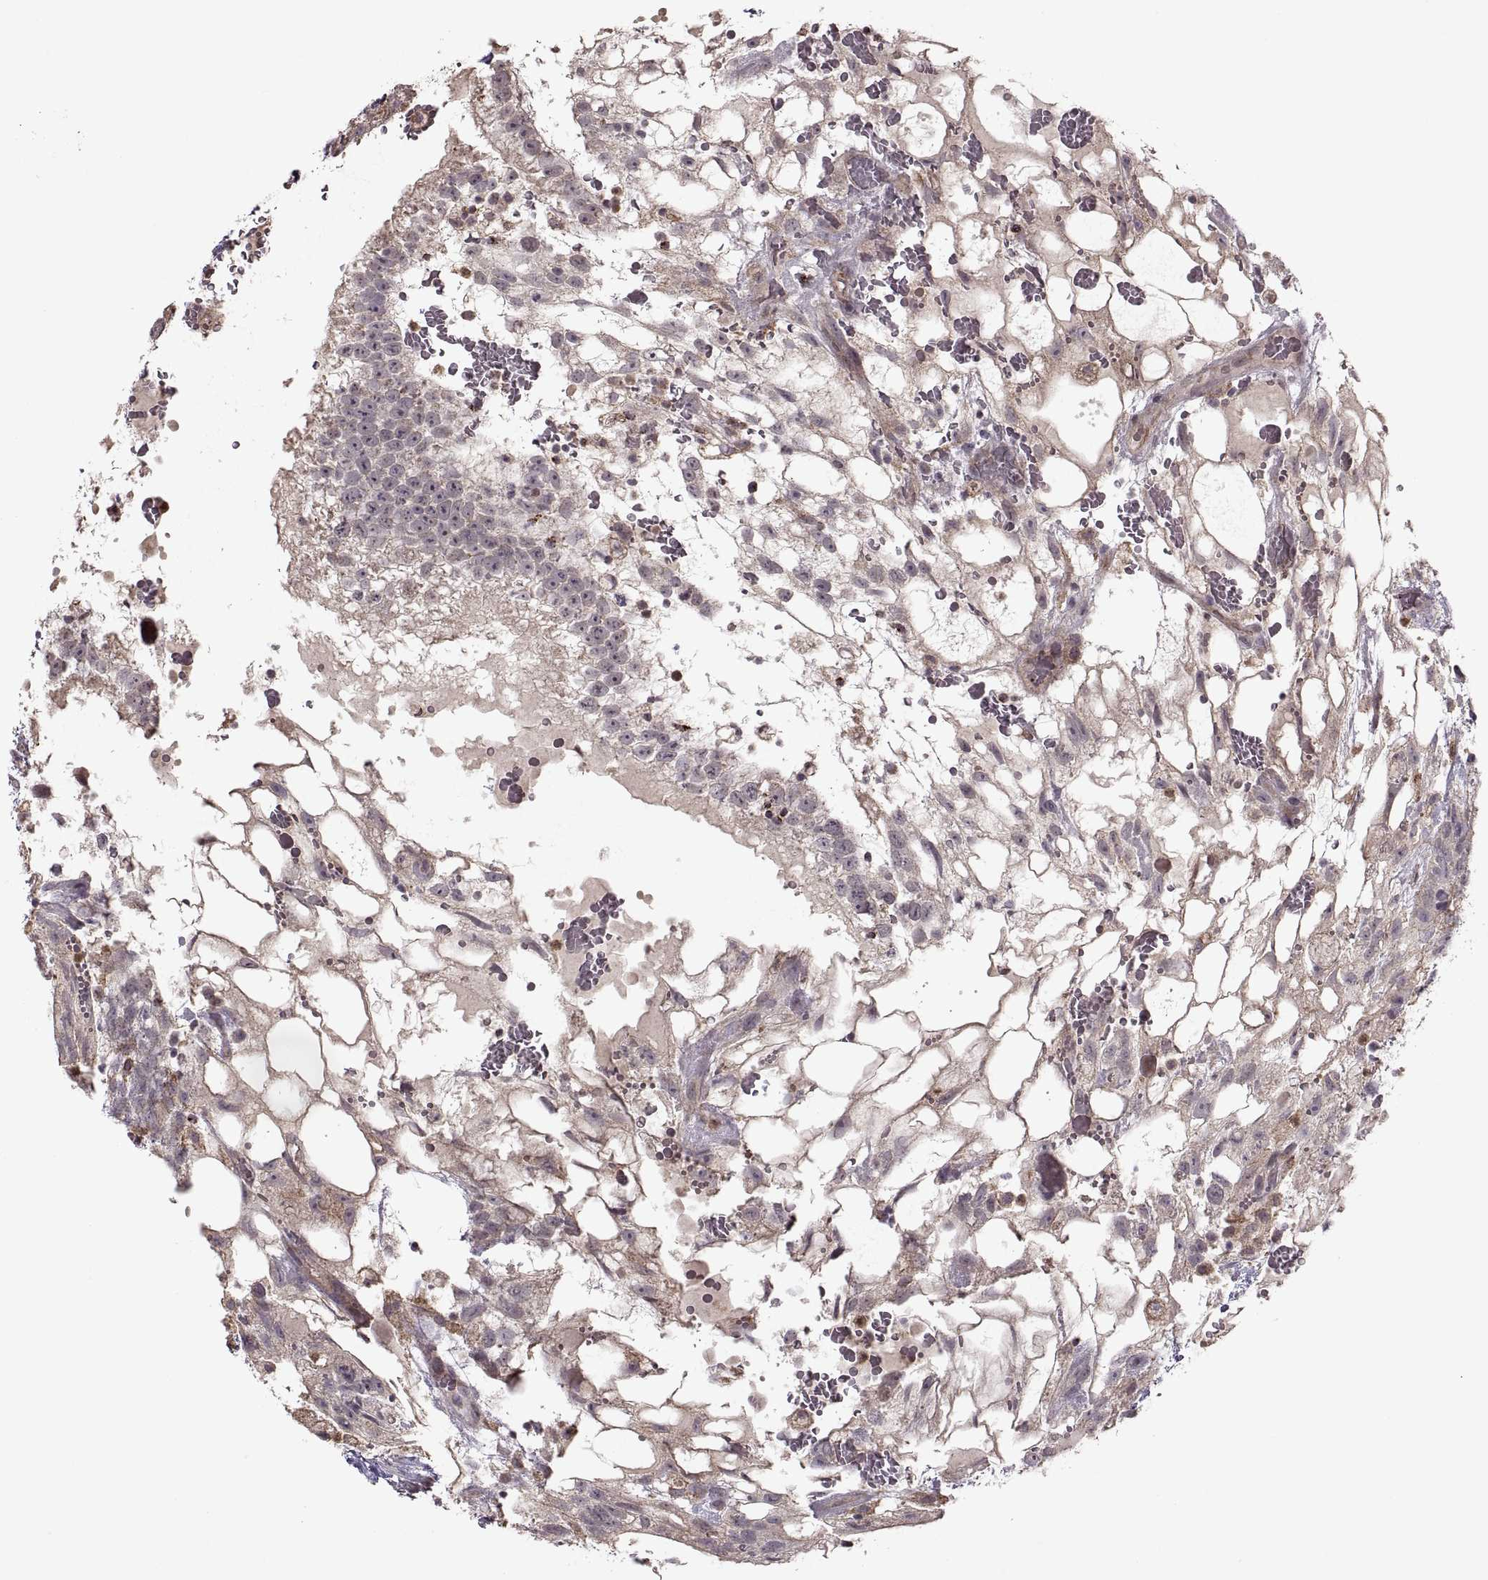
{"staining": {"intensity": "negative", "quantity": "none", "location": "none"}, "tissue": "testis cancer", "cell_type": "Tumor cells", "image_type": "cancer", "snomed": [{"axis": "morphology", "description": "Normal tissue, NOS"}, {"axis": "morphology", "description": "Carcinoma, Embryonal, NOS"}, {"axis": "topography", "description": "Testis"}], "caption": "This is an IHC image of human embryonal carcinoma (testis). There is no expression in tumor cells.", "gene": "PIERCE1", "patient": {"sex": "male", "age": 32}}